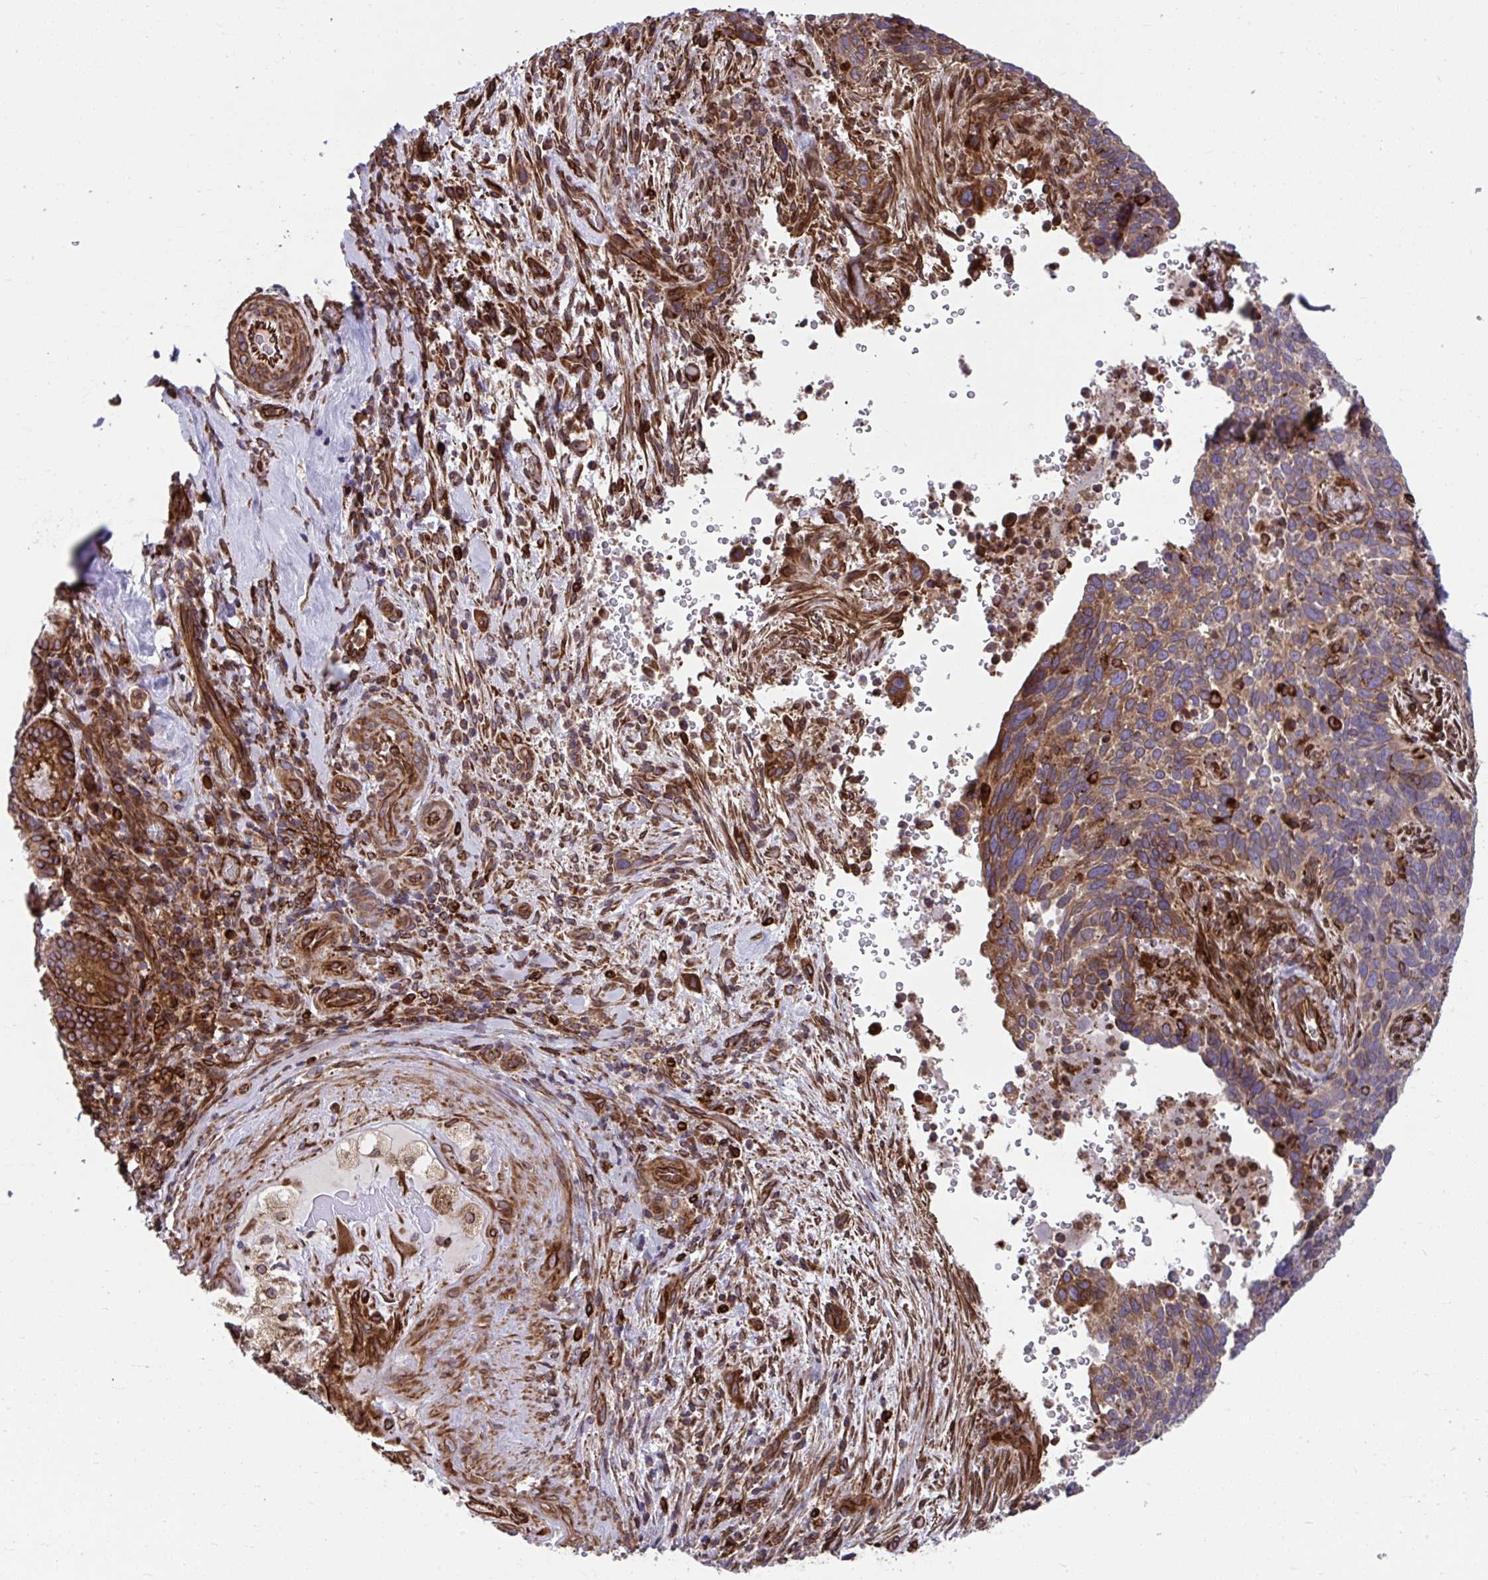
{"staining": {"intensity": "moderate", "quantity": "<25%", "location": "cytoplasmic/membranous"}, "tissue": "cervical cancer", "cell_type": "Tumor cells", "image_type": "cancer", "snomed": [{"axis": "morphology", "description": "Squamous cell carcinoma, NOS"}, {"axis": "topography", "description": "Cervix"}], "caption": "This photomicrograph demonstrates immunohistochemistry staining of human cervical squamous cell carcinoma, with low moderate cytoplasmic/membranous positivity in approximately <25% of tumor cells.", "gene": "STIM2", "patient": {"sex": "female", "age": 51}}